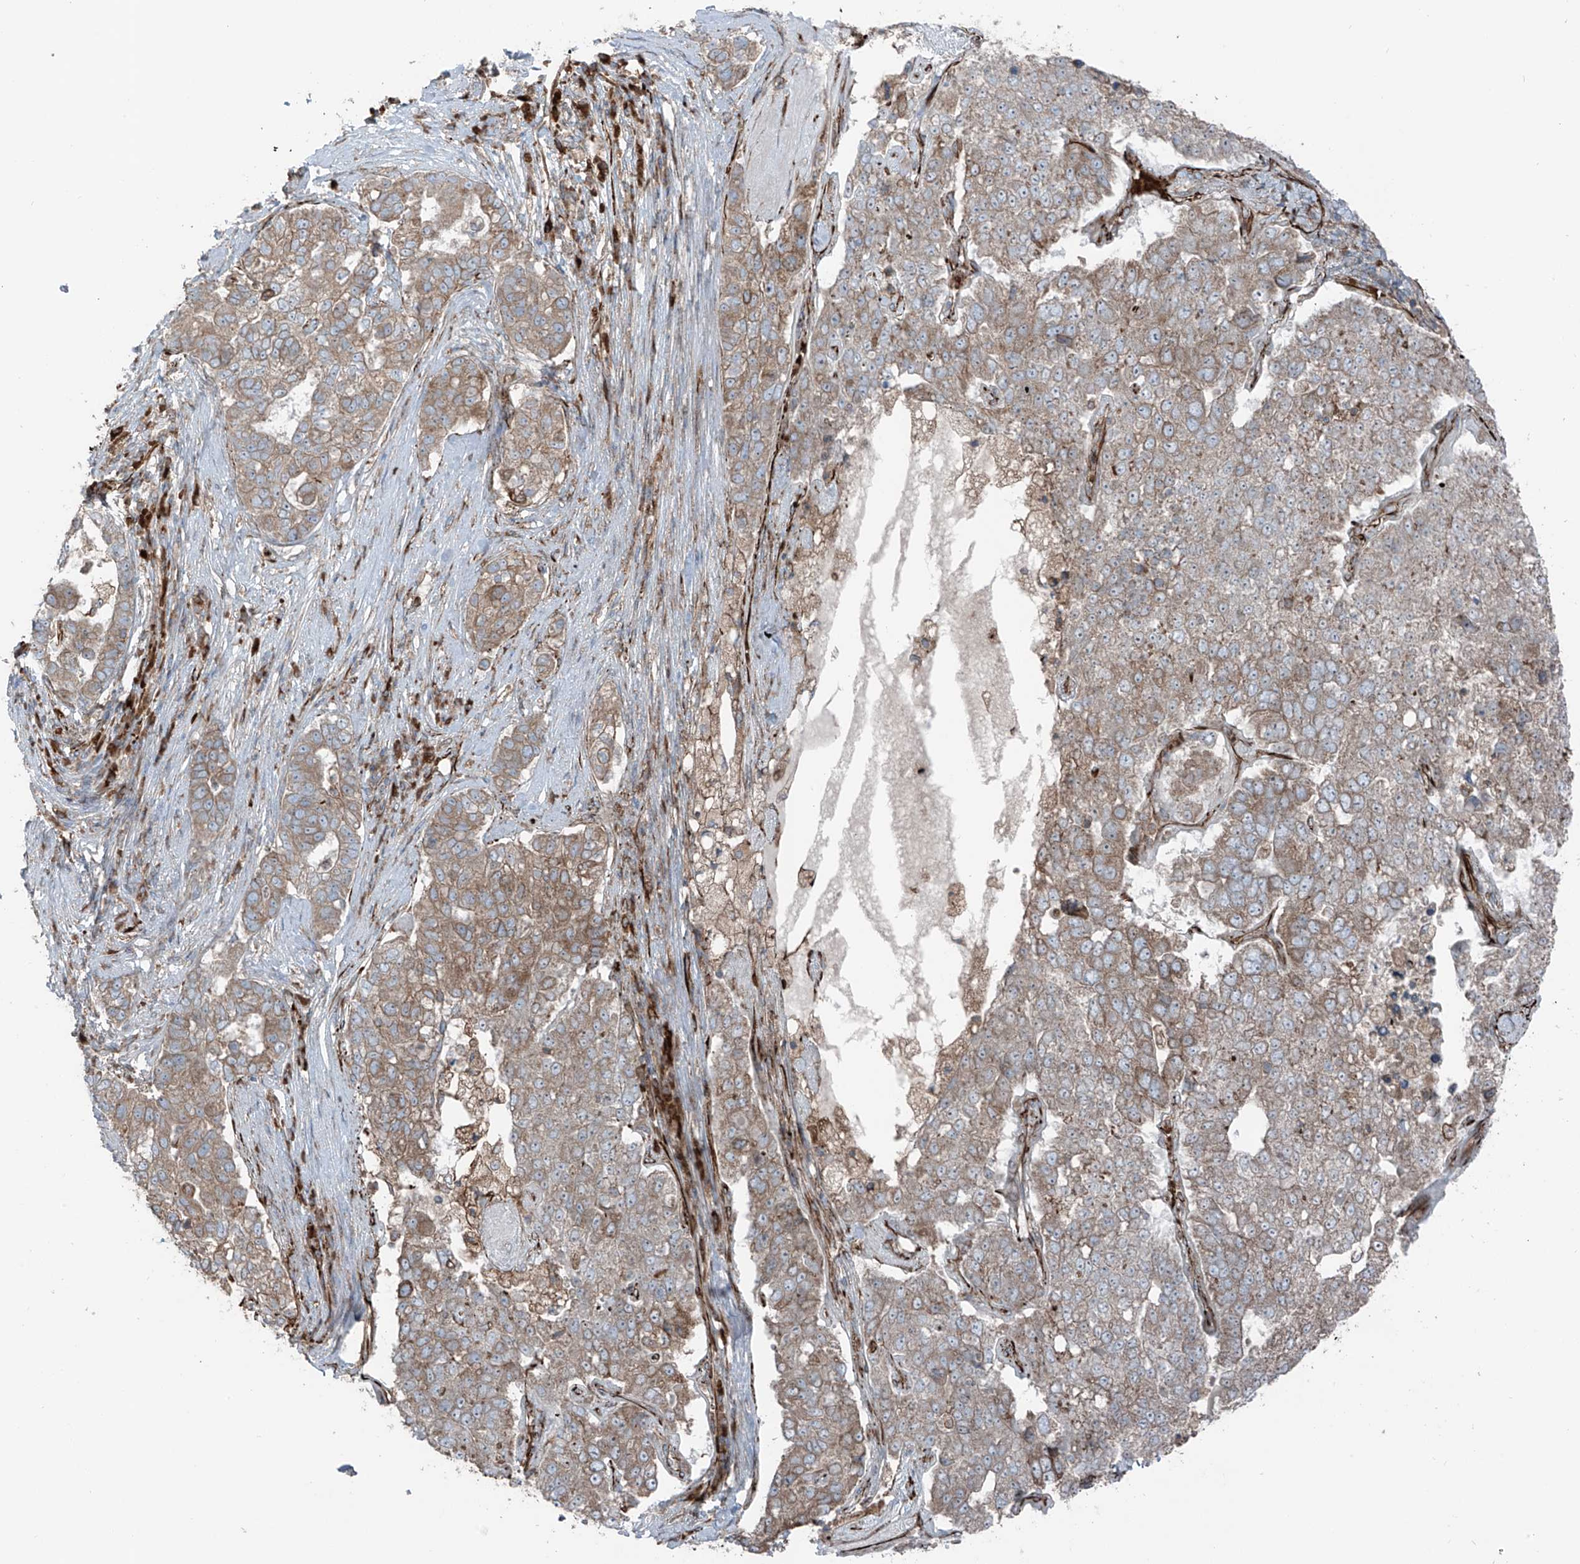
{"staining": {"intensity": "weak", "quantity": ">75%", "location": "cytoplasmic/membranous"}, "tissue": "pancreatic cancer", "cell_type": "Tumor cells", "image_type": "cancer", "snomed": [{"axis": "morphology", "description": "Adenocarcinoma, NOS"}, {"axis": "topography", "description": "Pancreas"}], "caption": "The micrograph shows a brown stain indicating the presence of a protein in the cytoplasmic/membranous of tumor cells in adenocarcinoma (pancreatic).", "gene": "ERLEC1", "patient": {"sex": "female", "age": 61}}